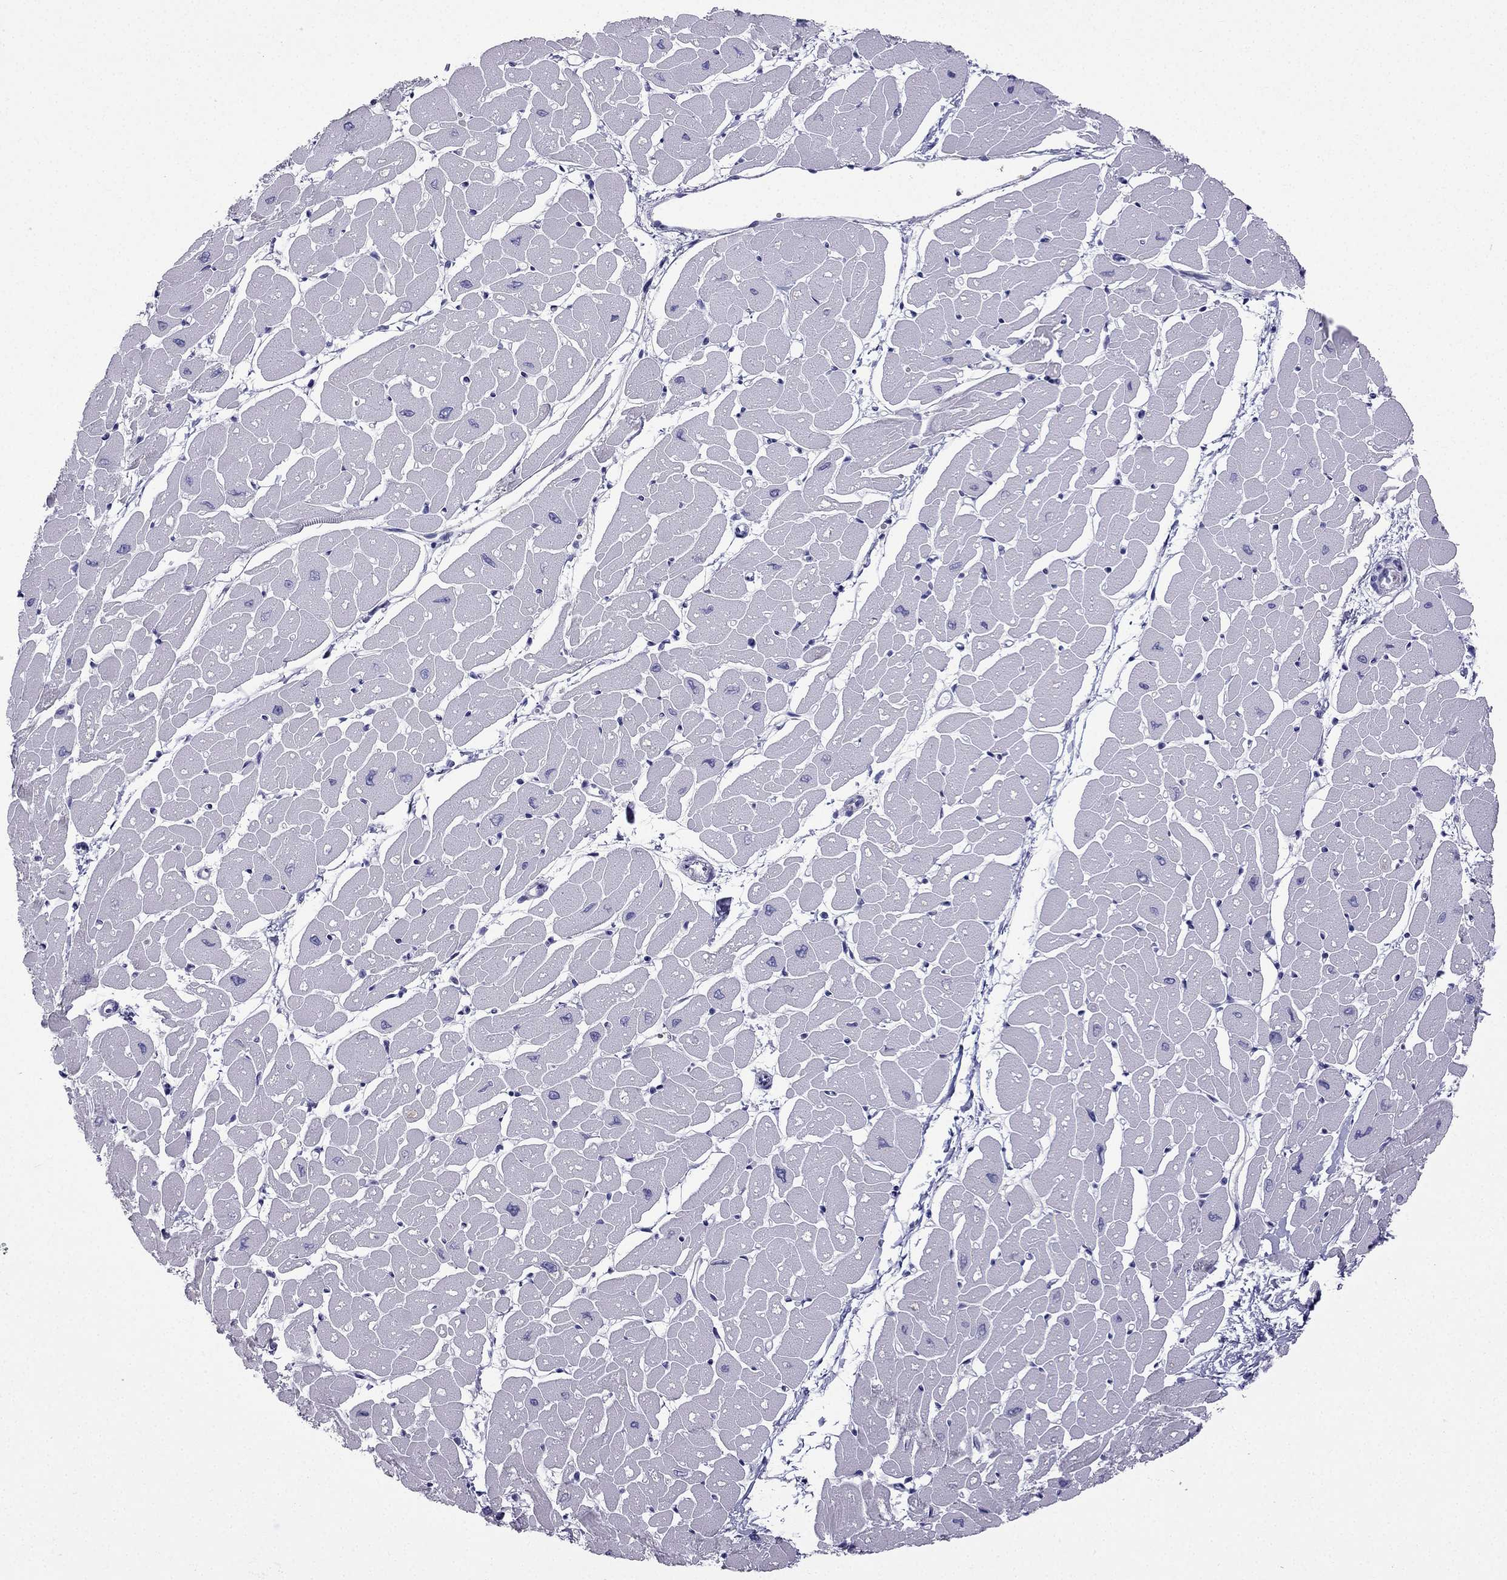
{"staining": {"intensity": "negative", "quantity": "none", "location": "none"}, "tissue": "heart muscle", "cell_type": "Cardiomyocytes", "image_type": "normal", "snomed": [{"axis": "morphology", "description": "Normal tissue, NOS"}, {"axis": "topography", "description": "Heart"}], "caption": "Cardiomyocytes show no significant expression in unremarkable heart muscle.", "gene": "GJA8", "patient": {"sex": "male", "age": 57}}